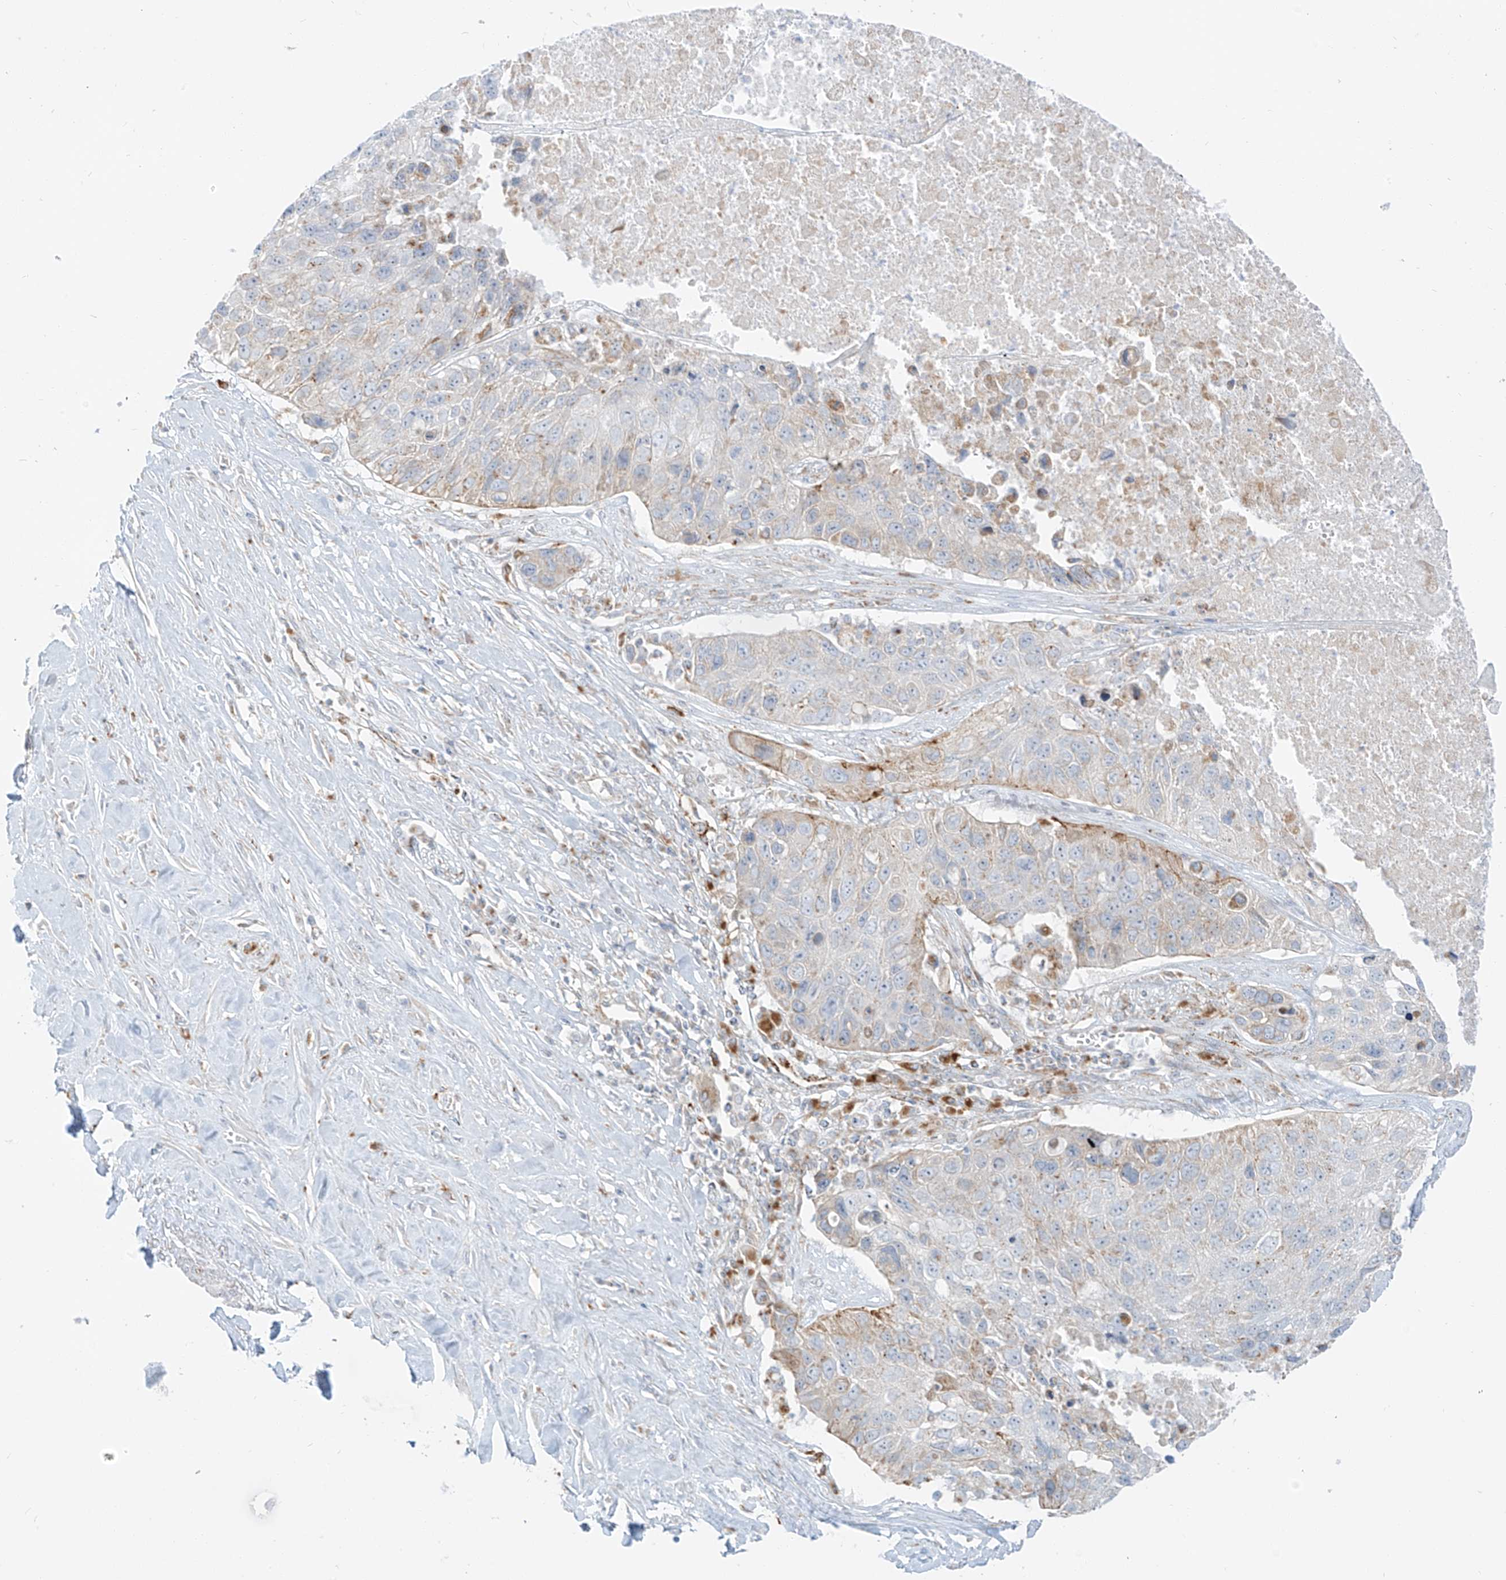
{"staining": {"intensity": "moderate", "quantity": "<25%", "location": "cytoplasmic/membranous"}, "tissue": "lung cancer", "cell_type": "Tumor cells", "image_type": "cancer", "snomed": [{"axis": "morphology", "description": "Squamous cell carcinoma, NOS"}, {"axis": "topography", "description": "Lung"}], "caption": "Protein staining of squamous cell carcinoma (lung) tissue reveals moderate cytoplasmic/membranous staining in about <25% of tumor cells.", "gene": "SLC35F6", "patient": {"sex": "male", "age": 61}}